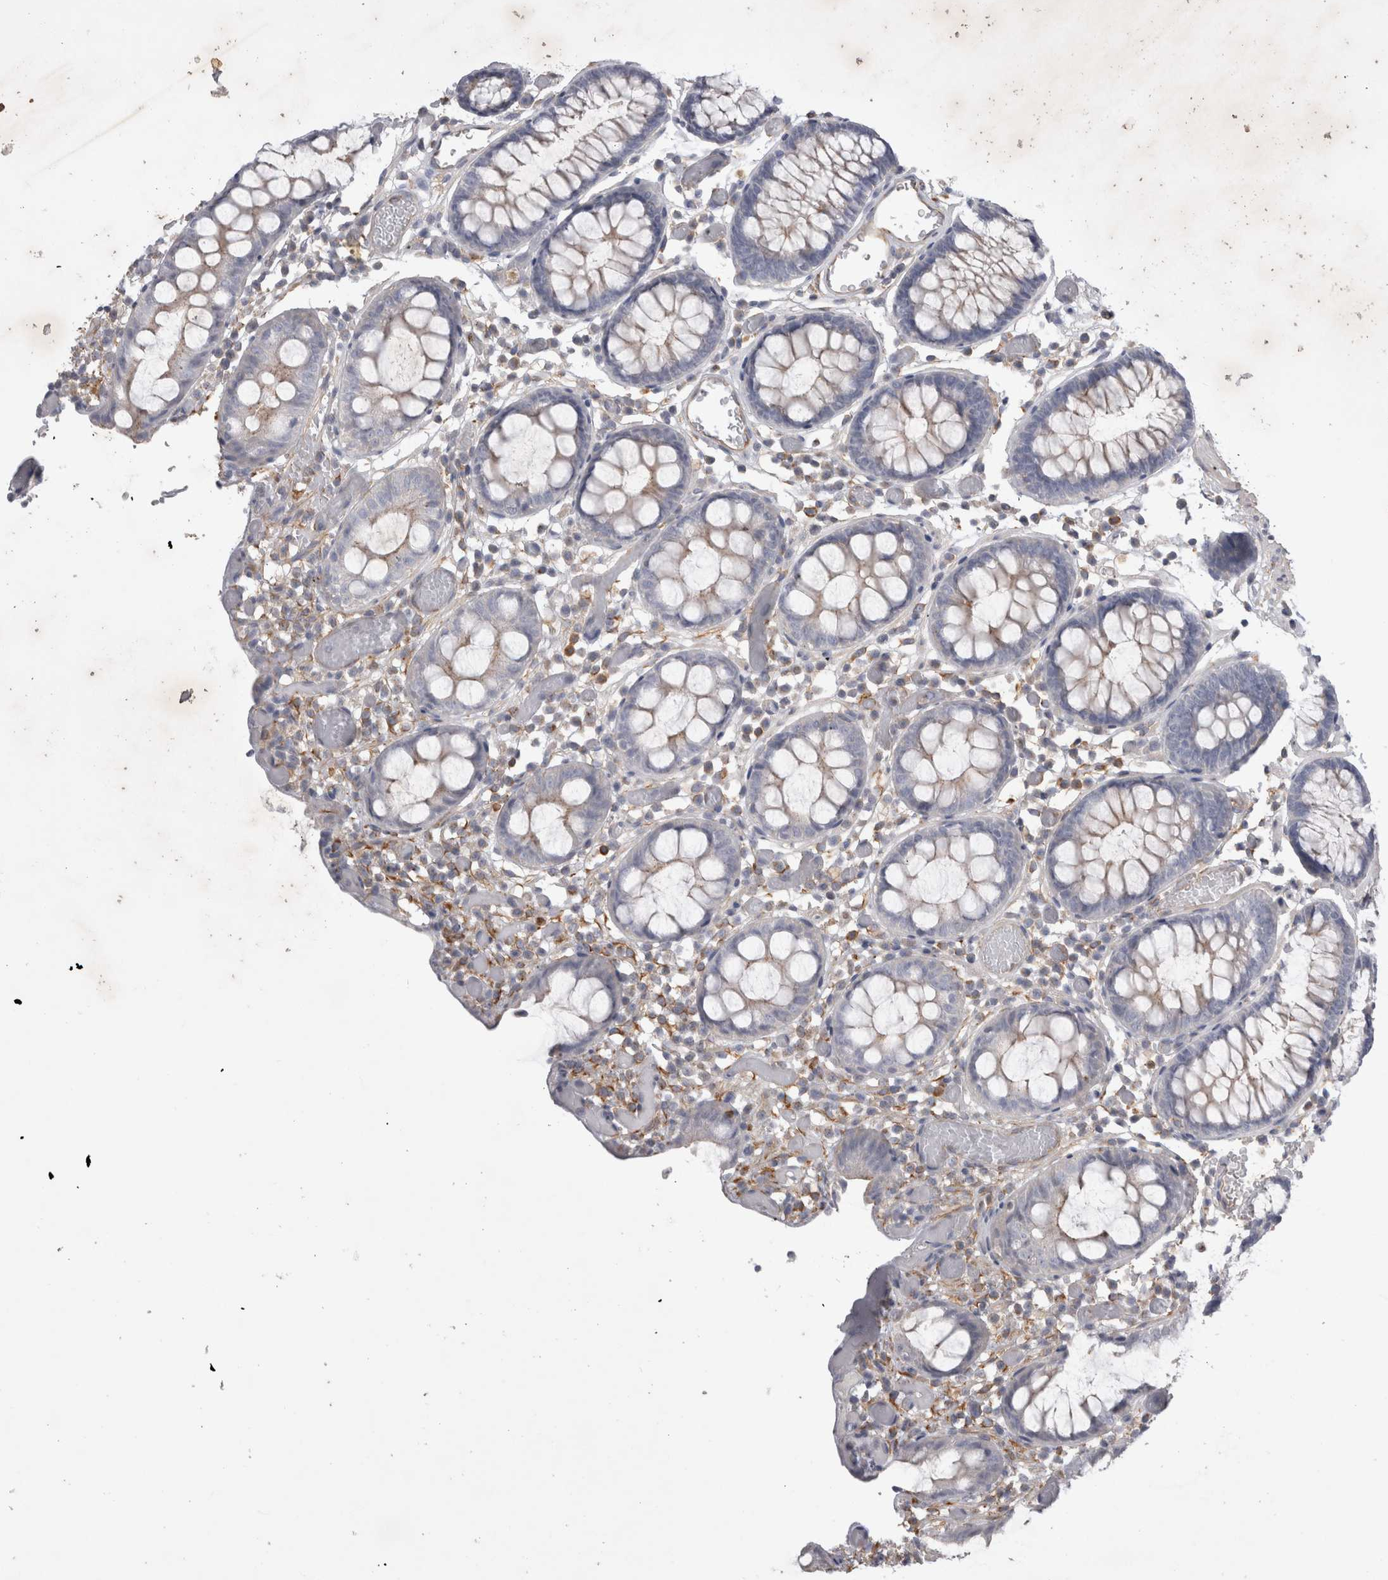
{"staining": {"intensity": "strong", "quantity": ">75%", "location": "cytoplasmic/membranous"}, "tissue": "colon", "cell_type": "Endothelial cells", "image_type": "normal", "snomed": [{"axis": "morphology", "description": "Normal tissue, NOS"}, {"axis": "topography", "description": "Colon"}], "caption": "Immunohistochemistry (DAB (3,3'-diaminobenzidine)) staining of unremarkable colon displays strong cytoplasmic/membranous protein staining in approximately >75% of endothelial cells. (IHC, brightfield microscopy, high magnification).", "gene": "STRADB", "patient": {"sex": "male", "age": 14}}